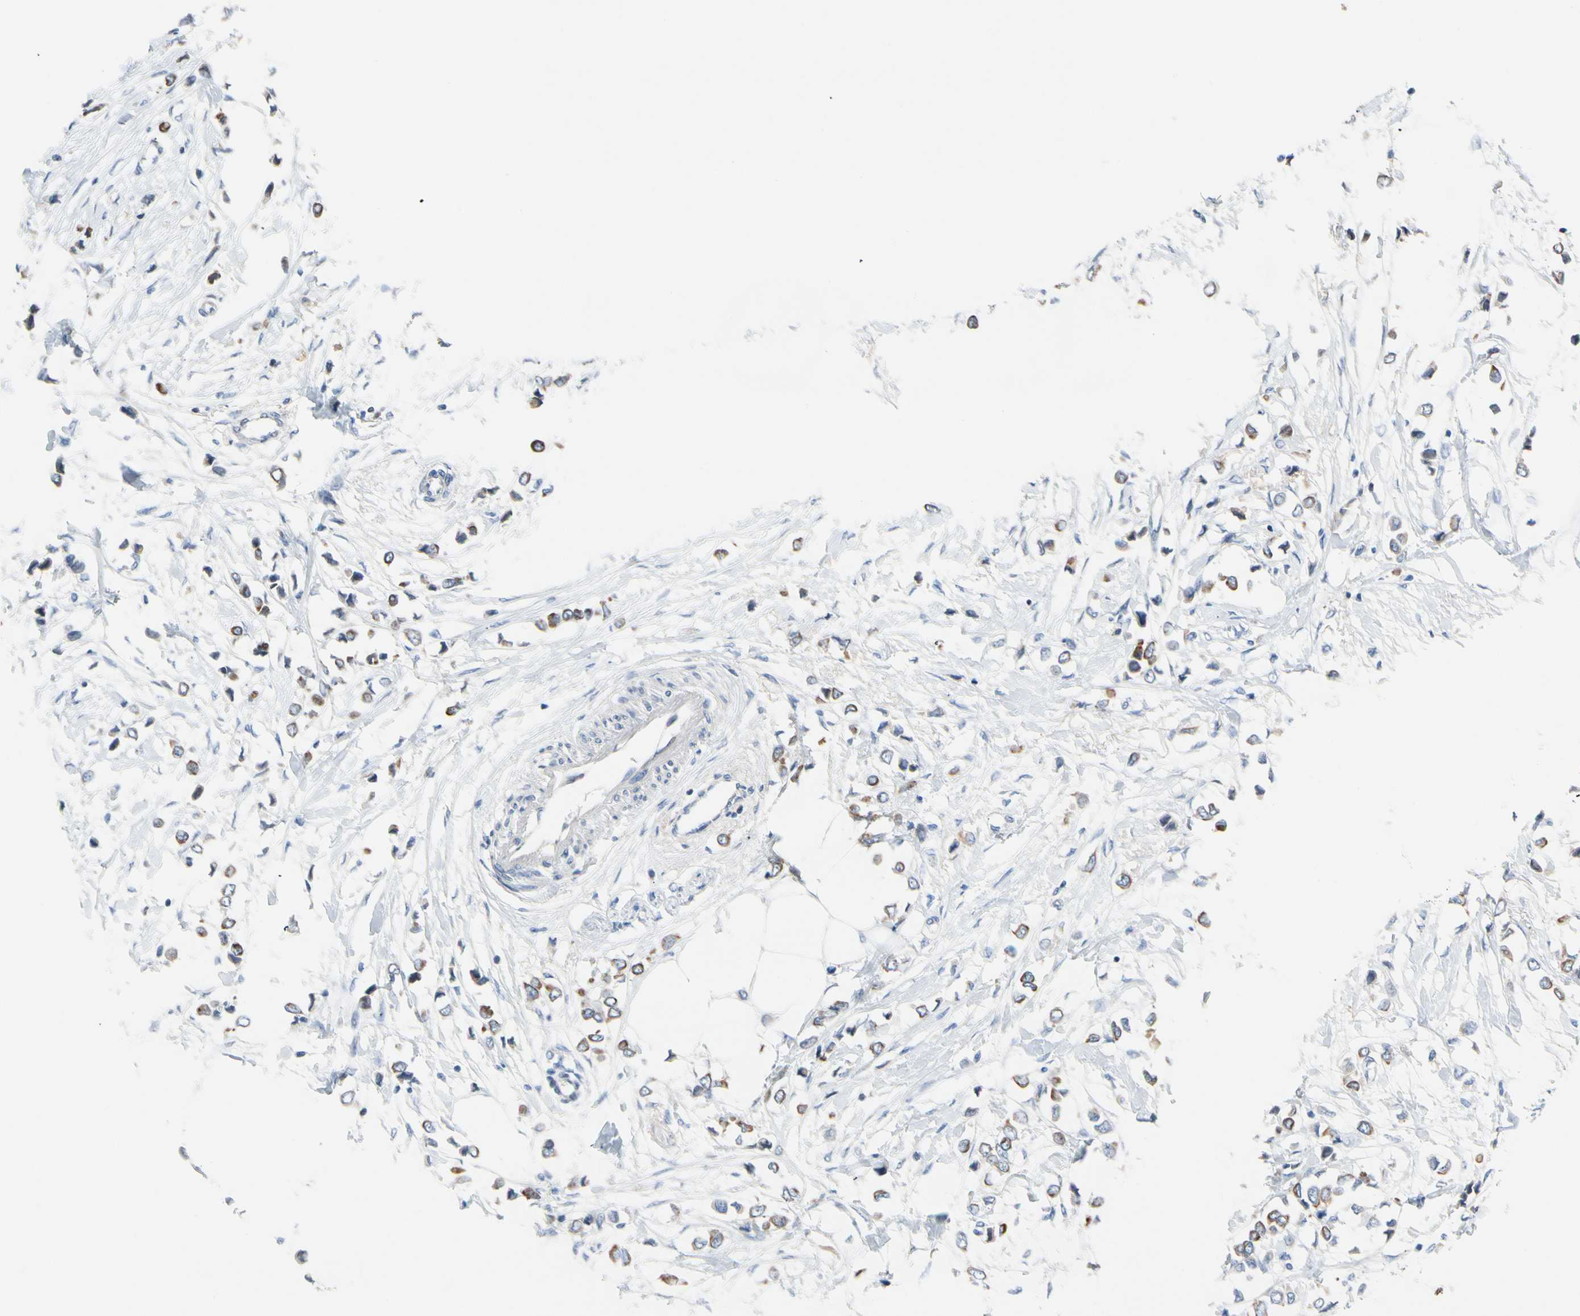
{"staining": {"intensity": "moderate", "quantity": "<25%", "location": "cytoplasmic/membranous"}, "tissue": "breast cancer", "cell_type": "Tumor cells", "image_type": "cancer", "snomed": [{"axis": "morphology", "description": "Lobular carcinoma"}, {"axis": "topography", "description": "Breast"}], "caption": "Protein expression analysis of lobular carcinoma (breast) reveals moderate cytoplasmic/membranous positivity in approximately <25% of tumor cells.", "gene": "ZNF132", "patient": {"sex": "female", "age": 51}}